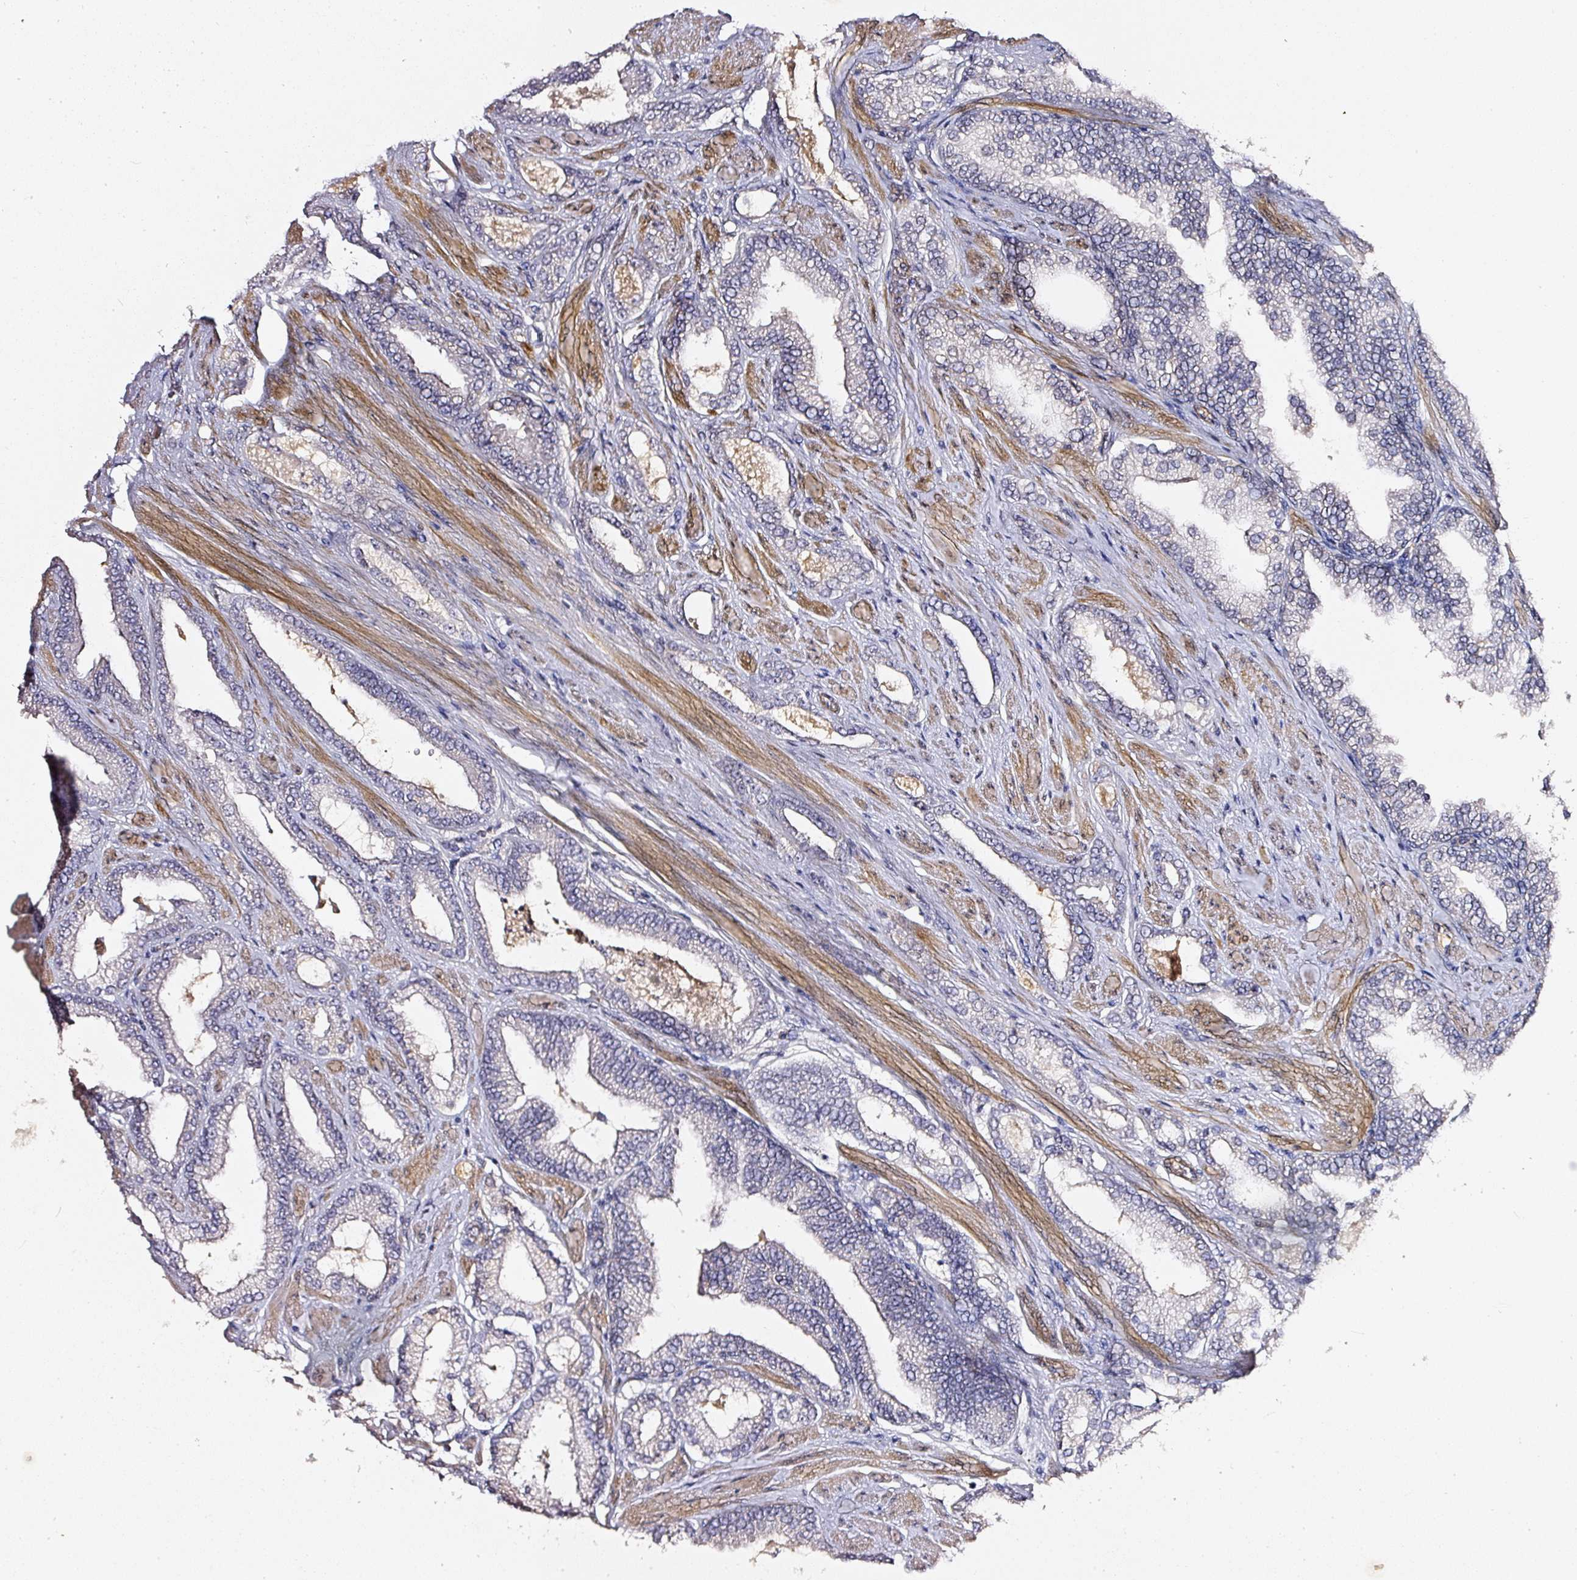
{"staining": {"intensity": "negative", "quantity": "none", "location": "none"}, "tissue": "prostate cancer", "cell_type": "Tumor cells", "image_type": "cancer", "snomed": [{"axis": "morphology", "description": "Adenocarcinoma, Low grade"}, {"axis": "topography", "description": "Prostate"}], "caption": "IHC of prostate low-grade adenocarcinoma shows no positivity in tumor cells.", "gene": "TOGARAM1", "patient": {"sex": "male", "age": 42}}